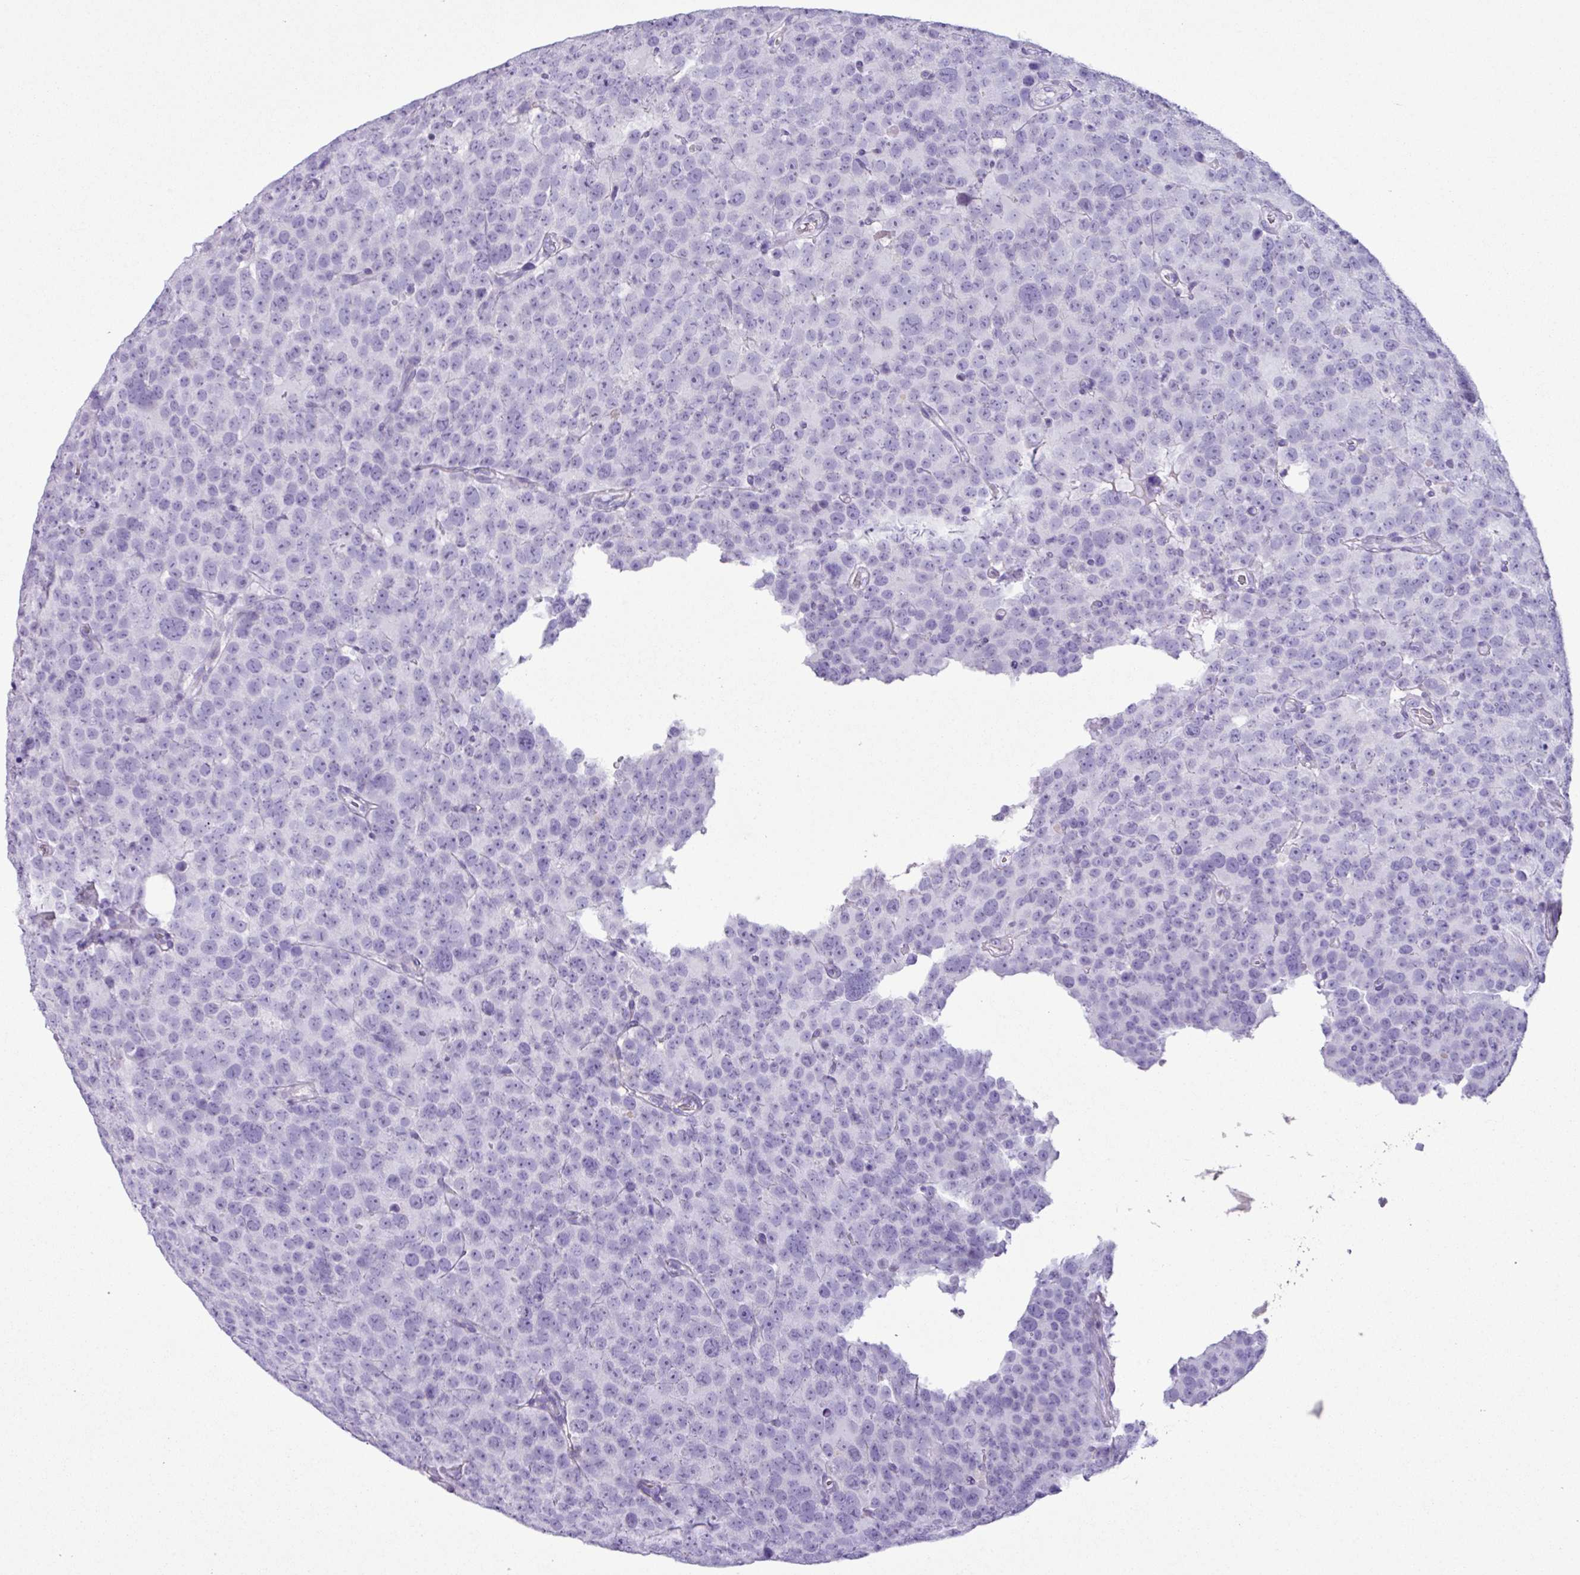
{"staining": {"intensity": "negative", "quantity": "none", "location": "none"}, "tissue": "testis cancer", "cell_type": "Tumor cells", "image_type": "cancer", "snomed": [{"axis": "morphology", "description": "Seminoma, NOS"}, {"axis": "topography", "description": "Testis"}], "caption": "This is an immunohistochemistry histopathology image of testis cancer. There is no staining in tumor cells.", "gene": "CYSTM1", "patient": {"sex": "male", "age": 71}}